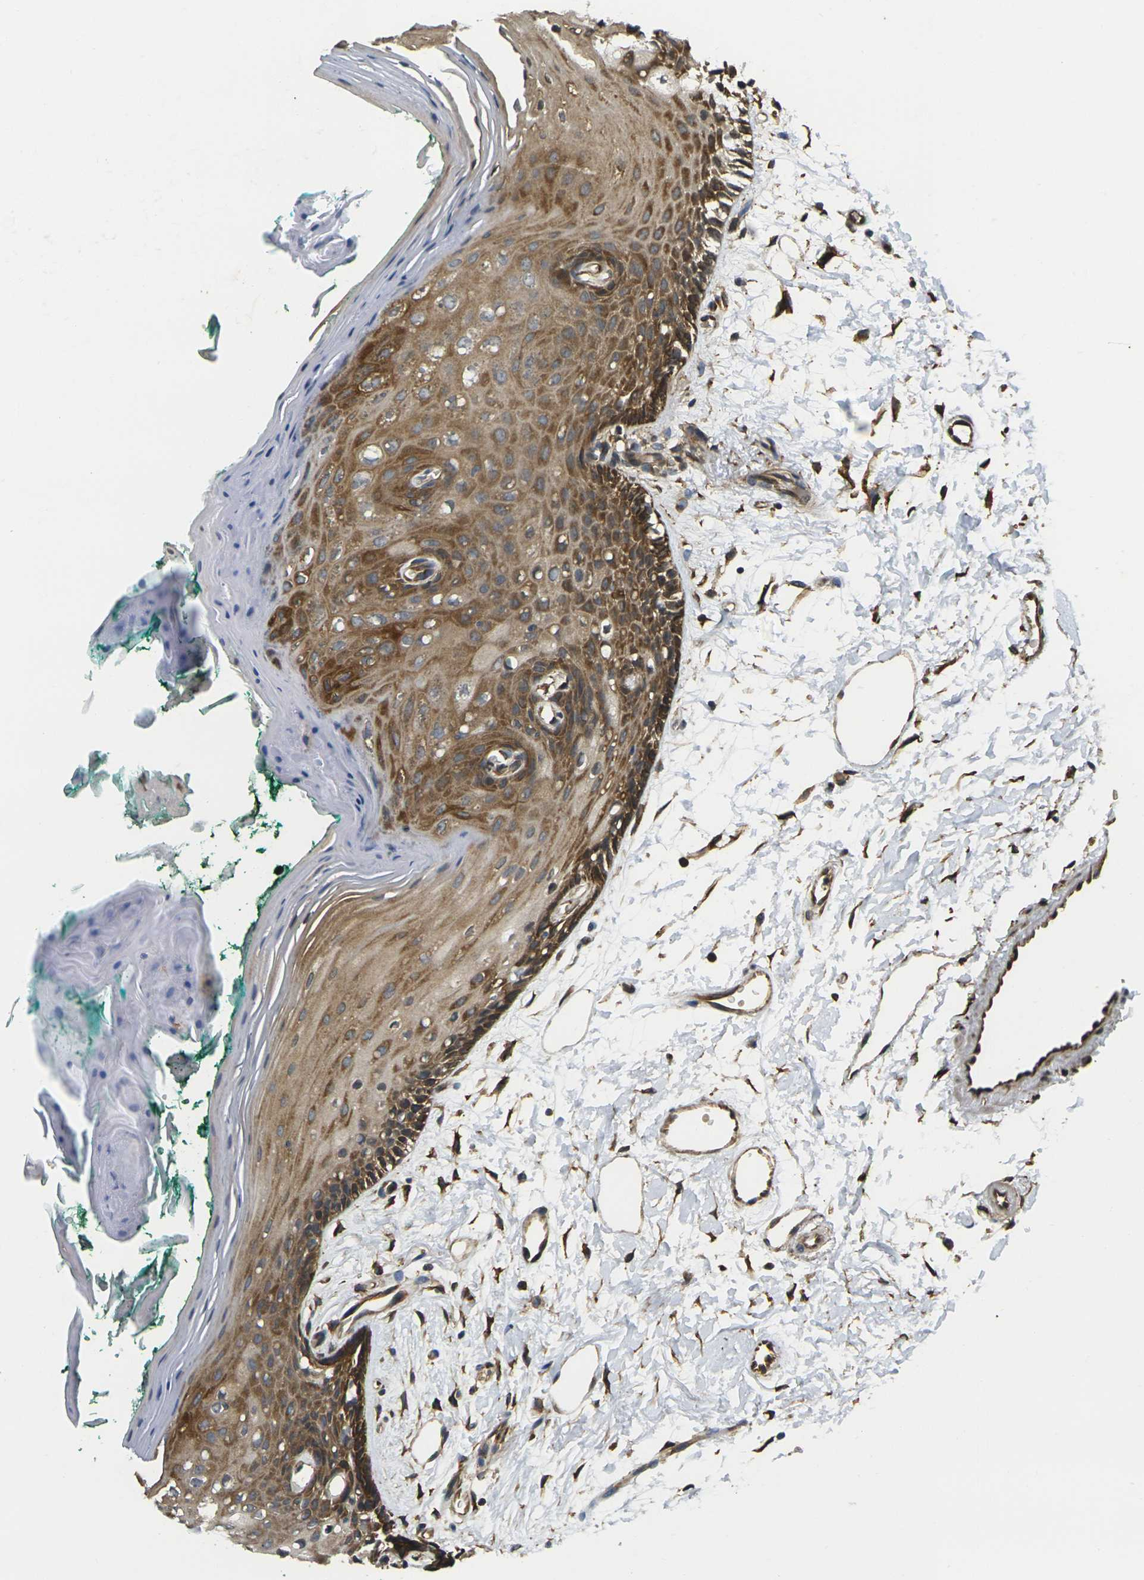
{"staining": {"intensity": "strong", "quantity": ">75%", "location": "cytoplasmic/membranous"}, "tissue": "oral mucosa", "cell_type": "Squamous epithelial cells", "image_type": "normal", "snomed": [{"axis": "morphology", "description": "Normal tissue, NOS"}, {"axis": "topography", "description": "Skeletal muscle"}, {"axis": "topography", "description": "Oral tissue"}, {"axis": "topography", "description": "Peripheral nerve tissue"}], "caption": "DAB immunohistochemical staining of benign human oral mucosa displays strong cytoplasmic/membranous protein positivity in approximately >75% of squamous epithelial cells. Immunohistochemistry stains the protein in brown and the nuclei are stained blue.", "gene": "CAST", "patient": {"sex": "female", "age": 84}}